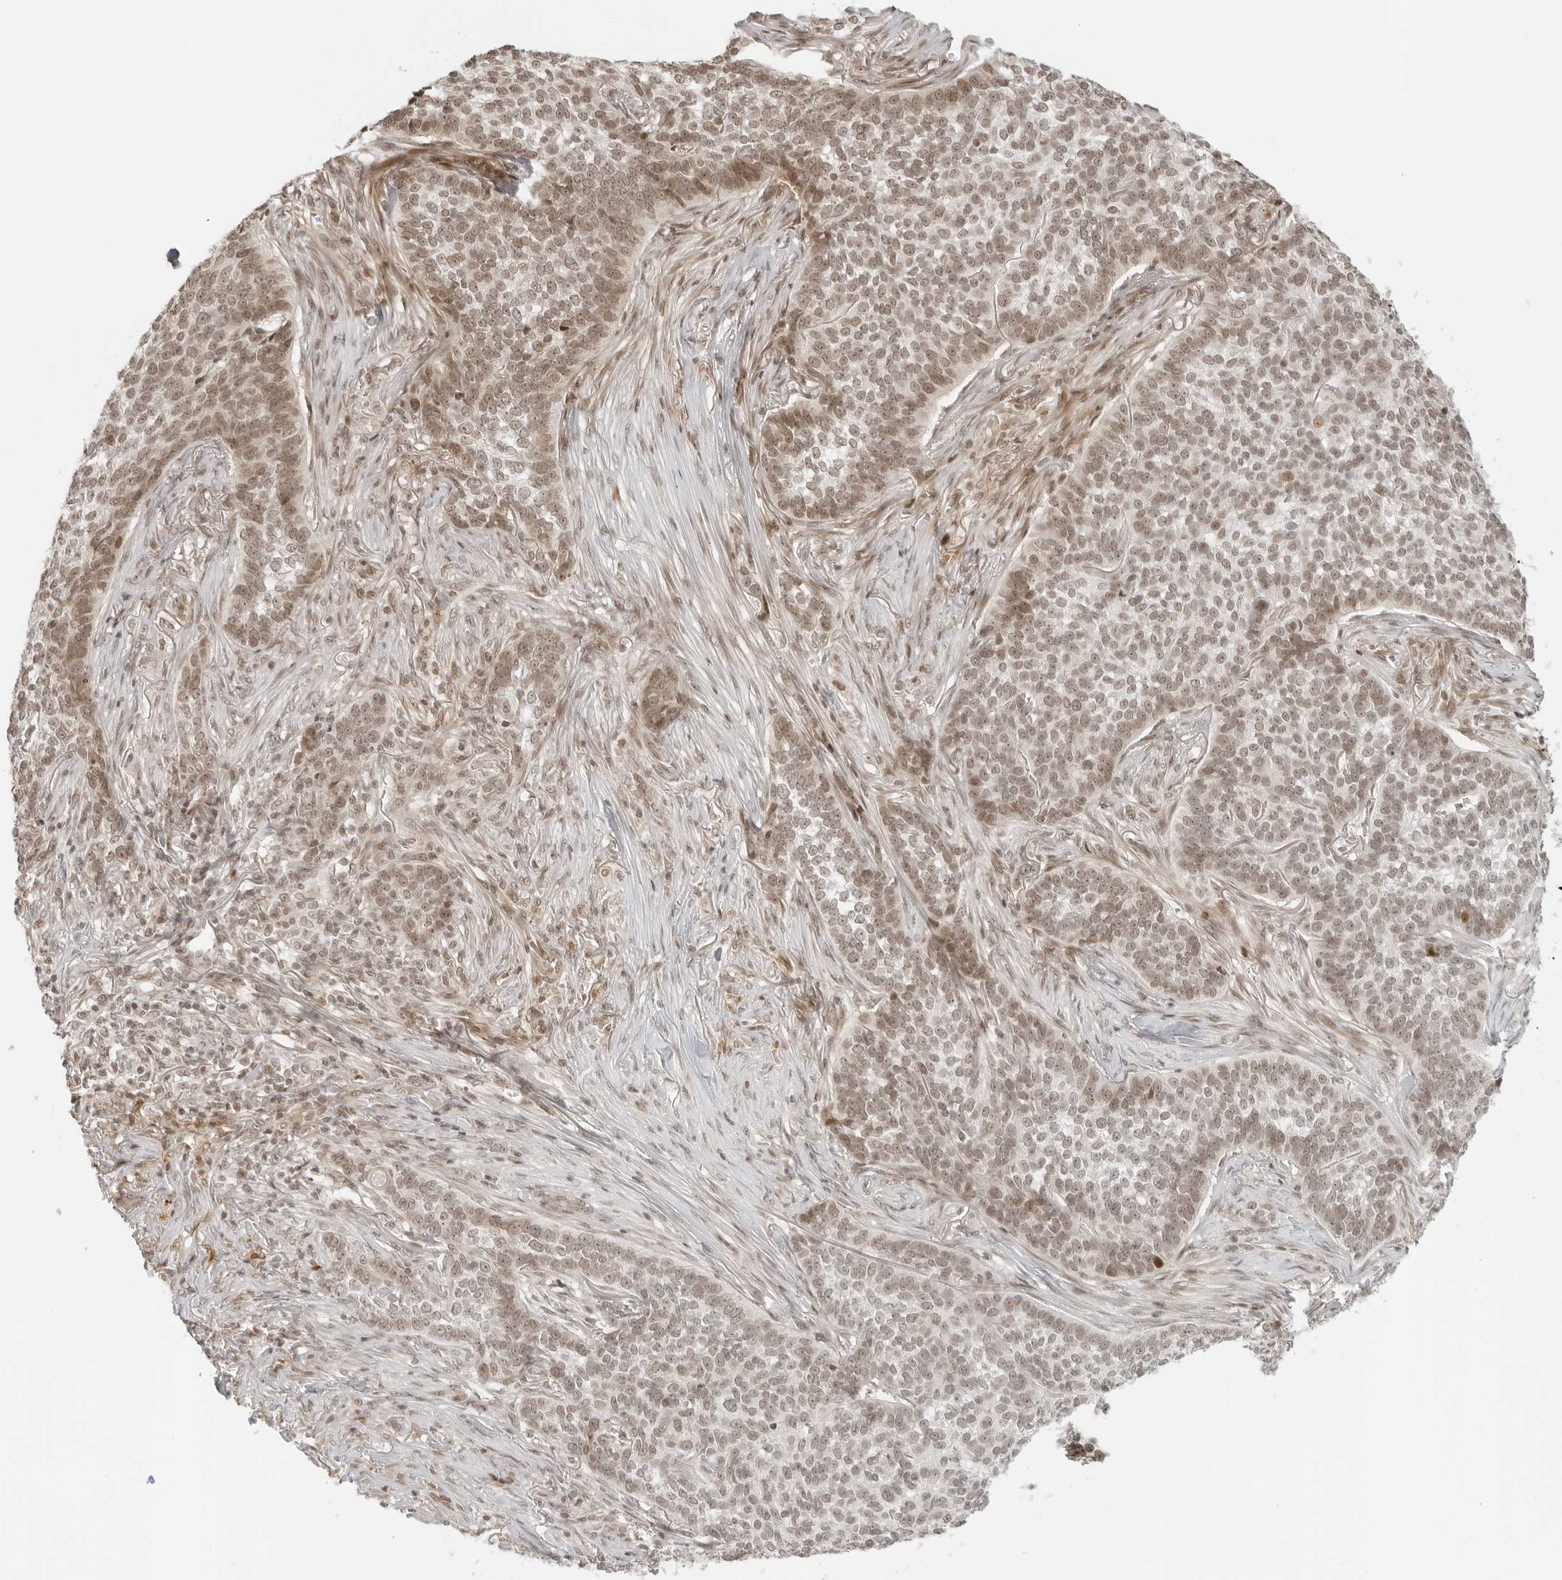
{"staining": {"intensity": "moderate", "quantity": ">75%", "location": "nuclear"}, "tissue": "skin cancer", "cell_type": "Tumor cells", "image_type": "cancer", "snomed": [{"axis": "morphology", "description": "Basal cell carcinoma"}, {"axis": "topography", "description": "Skin"}], "caption": "A high-resolution image shows immunohistochemistry (IHC) staining of skin basal cell carcinoma, which reveals moderate nuclear expression in about >75% of tumor cells.", "gene": "ZNF407", "patient": {"sex": "male", "age": 85}}